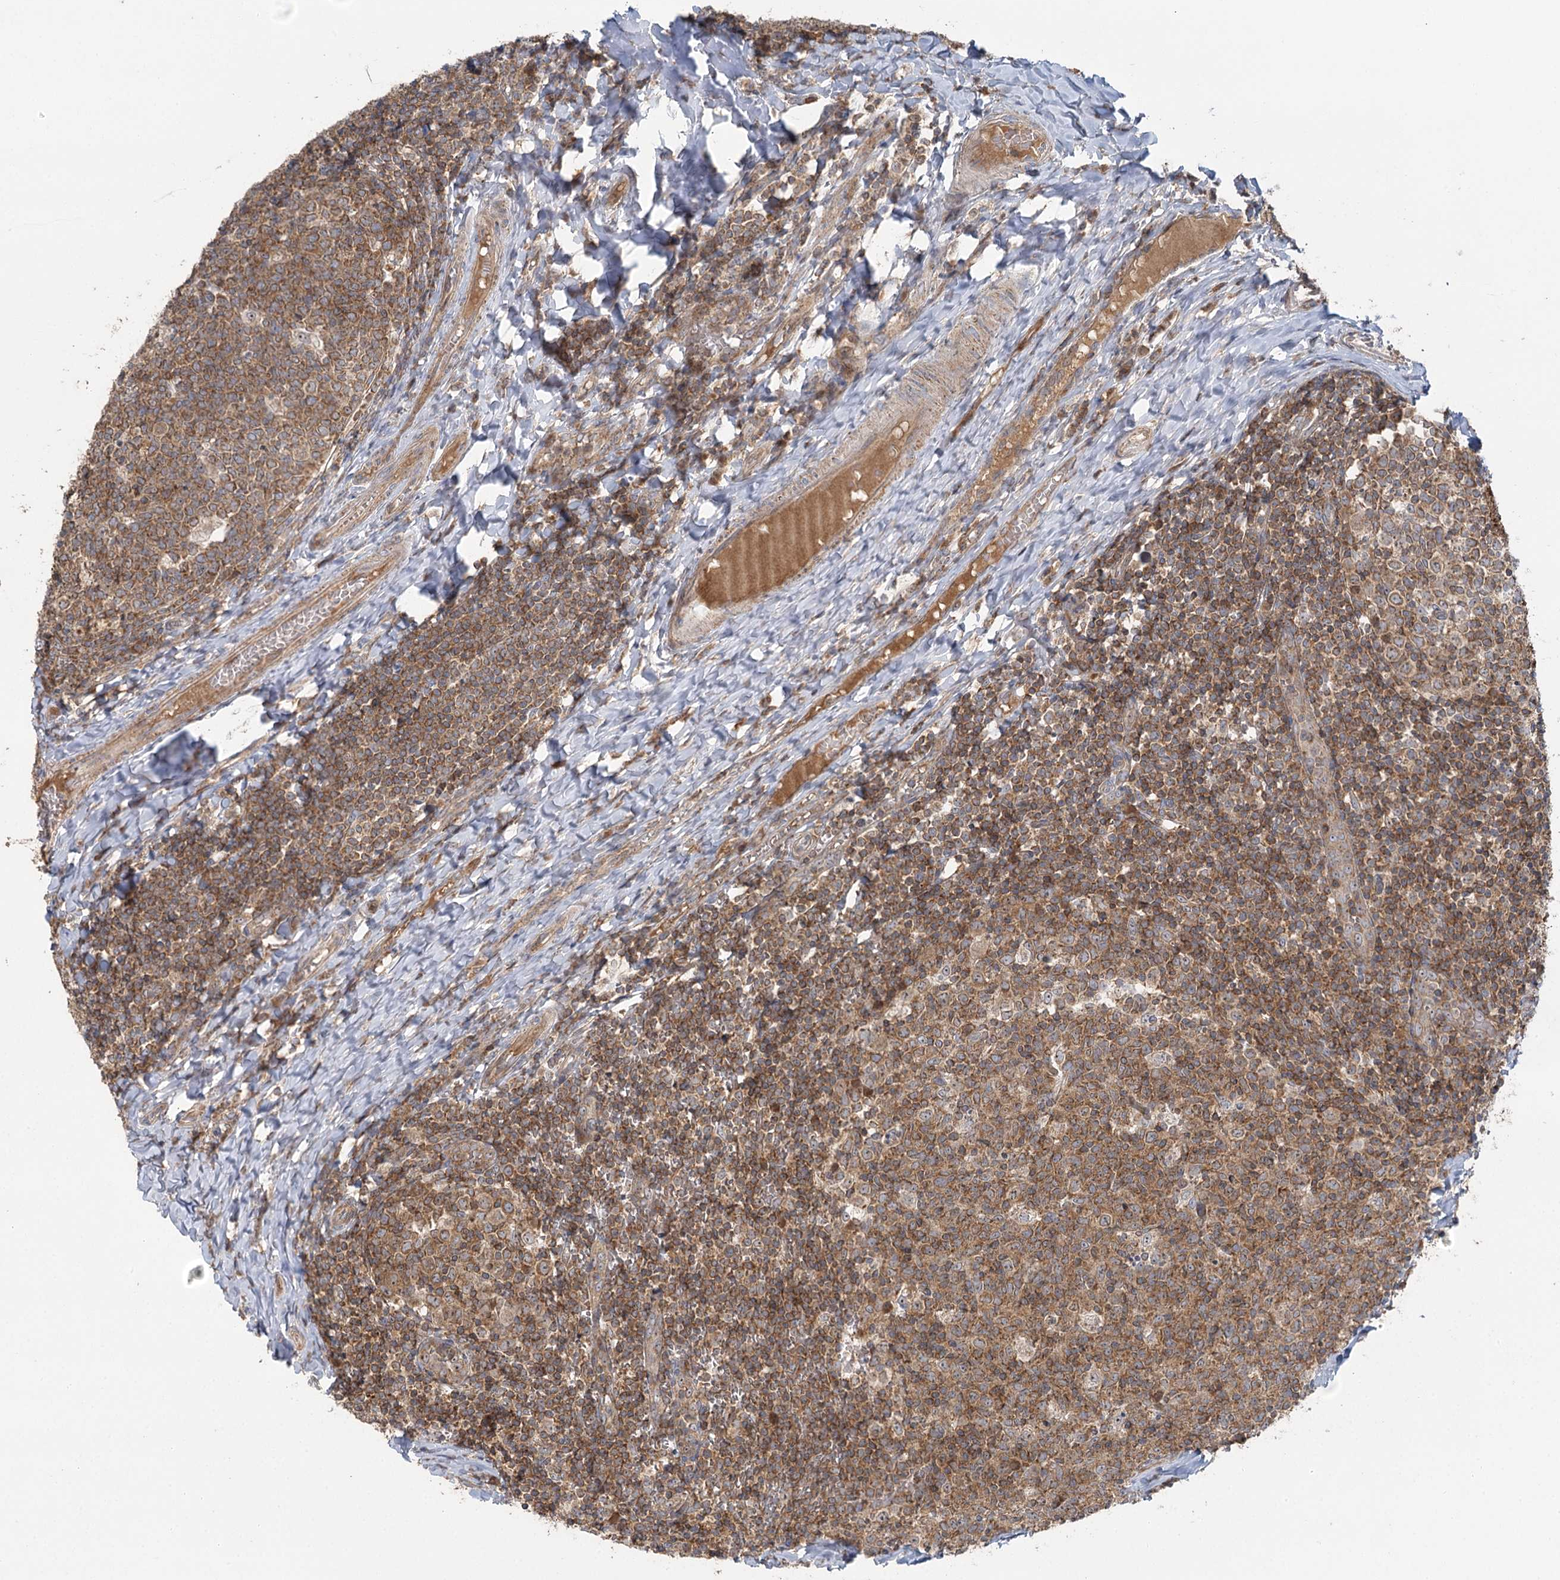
{"staining": {"intensity": "moderate", "quantity": ">75%", "location": "cytoplasmic/membranous"}, "tissue": "tonsil", "cell_type": "Germinal center cells", "image_type": "normal", "snomed": [{"axis": "morphology", "description": "Normal tissue, NOS"}, {"axis": "topography", "description": "Tonsil"}], "caption": "An IHC image of normal tissue is shown. Protein staining in brown labels moderate cytoplasmic/membranous positivity in tonsil within germinal center cells.", "gene": "ENSG00000273217", "patient": {"sex": "female", "age": 19}}